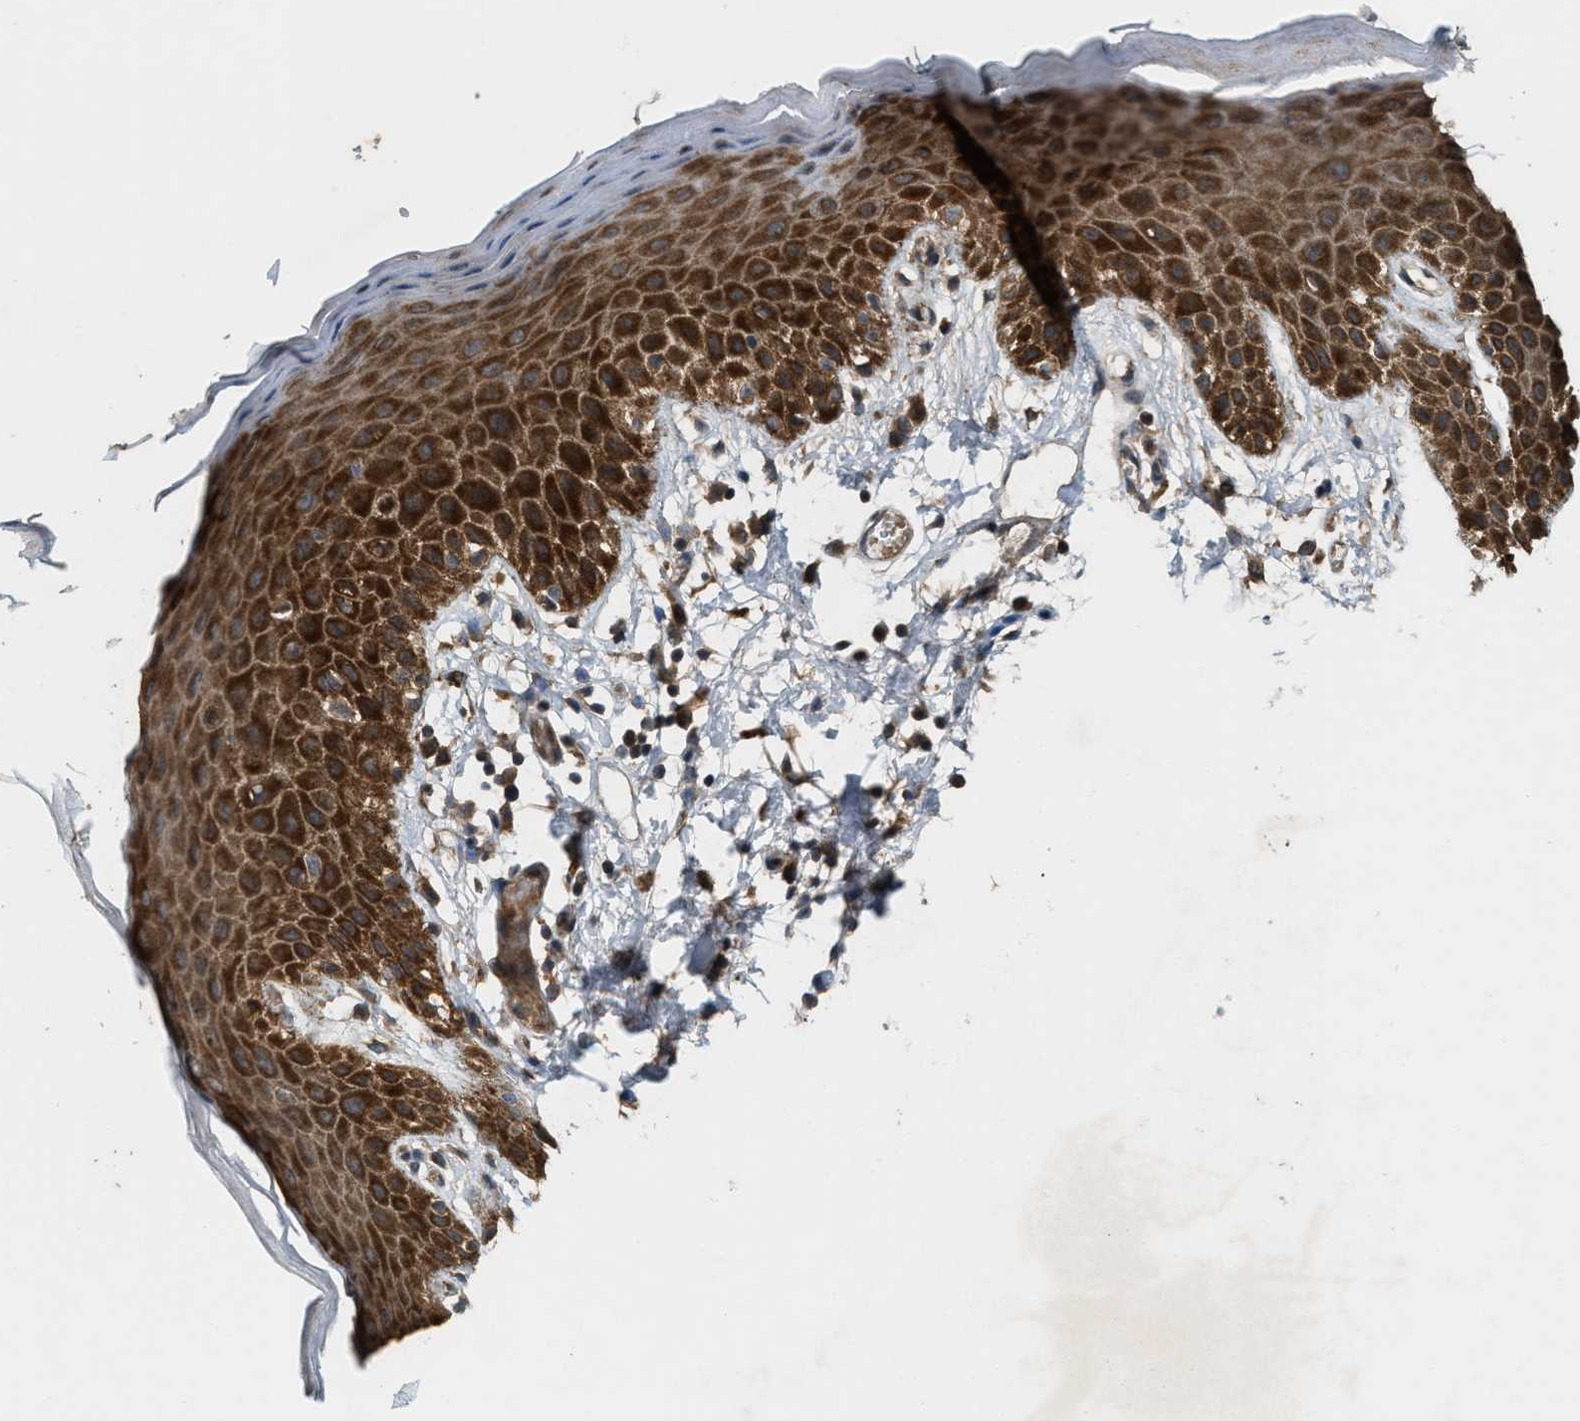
{"staining": {"intensity": "strong", "quantity": ">75%", "location": "cytoplasmic/membranous"}, "tissue": "skin", "cell_type": "Epidermal cells", "image_type": "normal", "snomed": [{"axis": "morphology", "description": "Normal tissue, NOS"}, {"axis": "topography", "description": "Anal"}], "caption": "This is an image of IHC staining of benign skin, which shows strong expression in the cytoplasmic/membranous of epidermal cells.", "gene": "ARHGEF5", "patient": {"sex": "male", "age": 44}}